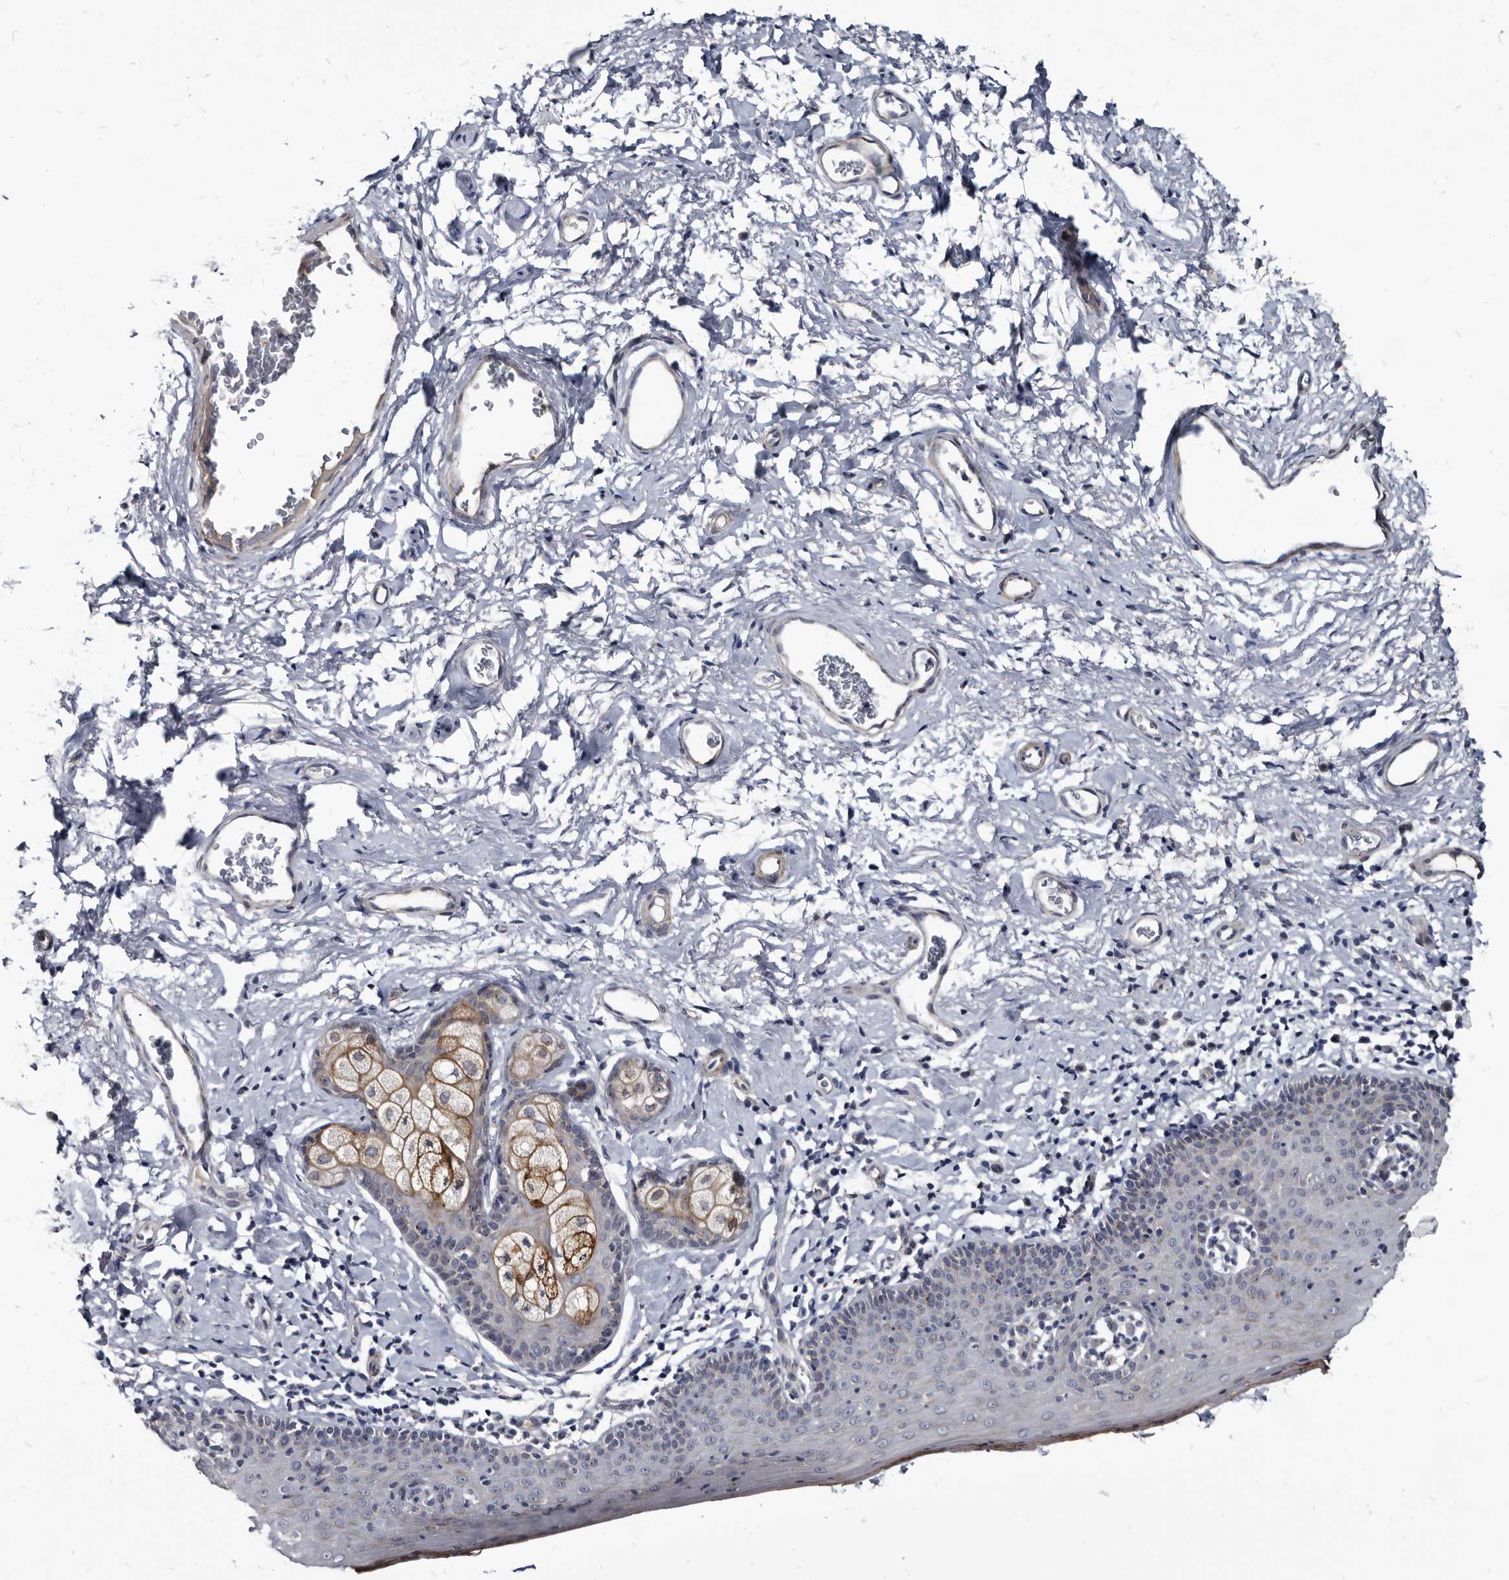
{"staining": {"intensity": "negative", "quantity": "none", "location": "none"}, "tissue": "skin", "cell_type": "Epidermal cells", "image_type": "normal", "snomed": [{"axis": "morphology", "description": "Normal tissue, NOS"}, {"axis": "topography", "description": "Vulva"}], "caption": "Immunohistochemistry (IHC) histopathology image of normal skin: skin stained with DAB reveals no significant protein staining in epidermal cells. (DAB (3,3'-diaminobenzidine) immunohistochemistry with hematoxylin counter stain).", "gene": "PRSS8", "patient": {"sex": "female", "age": 66}}